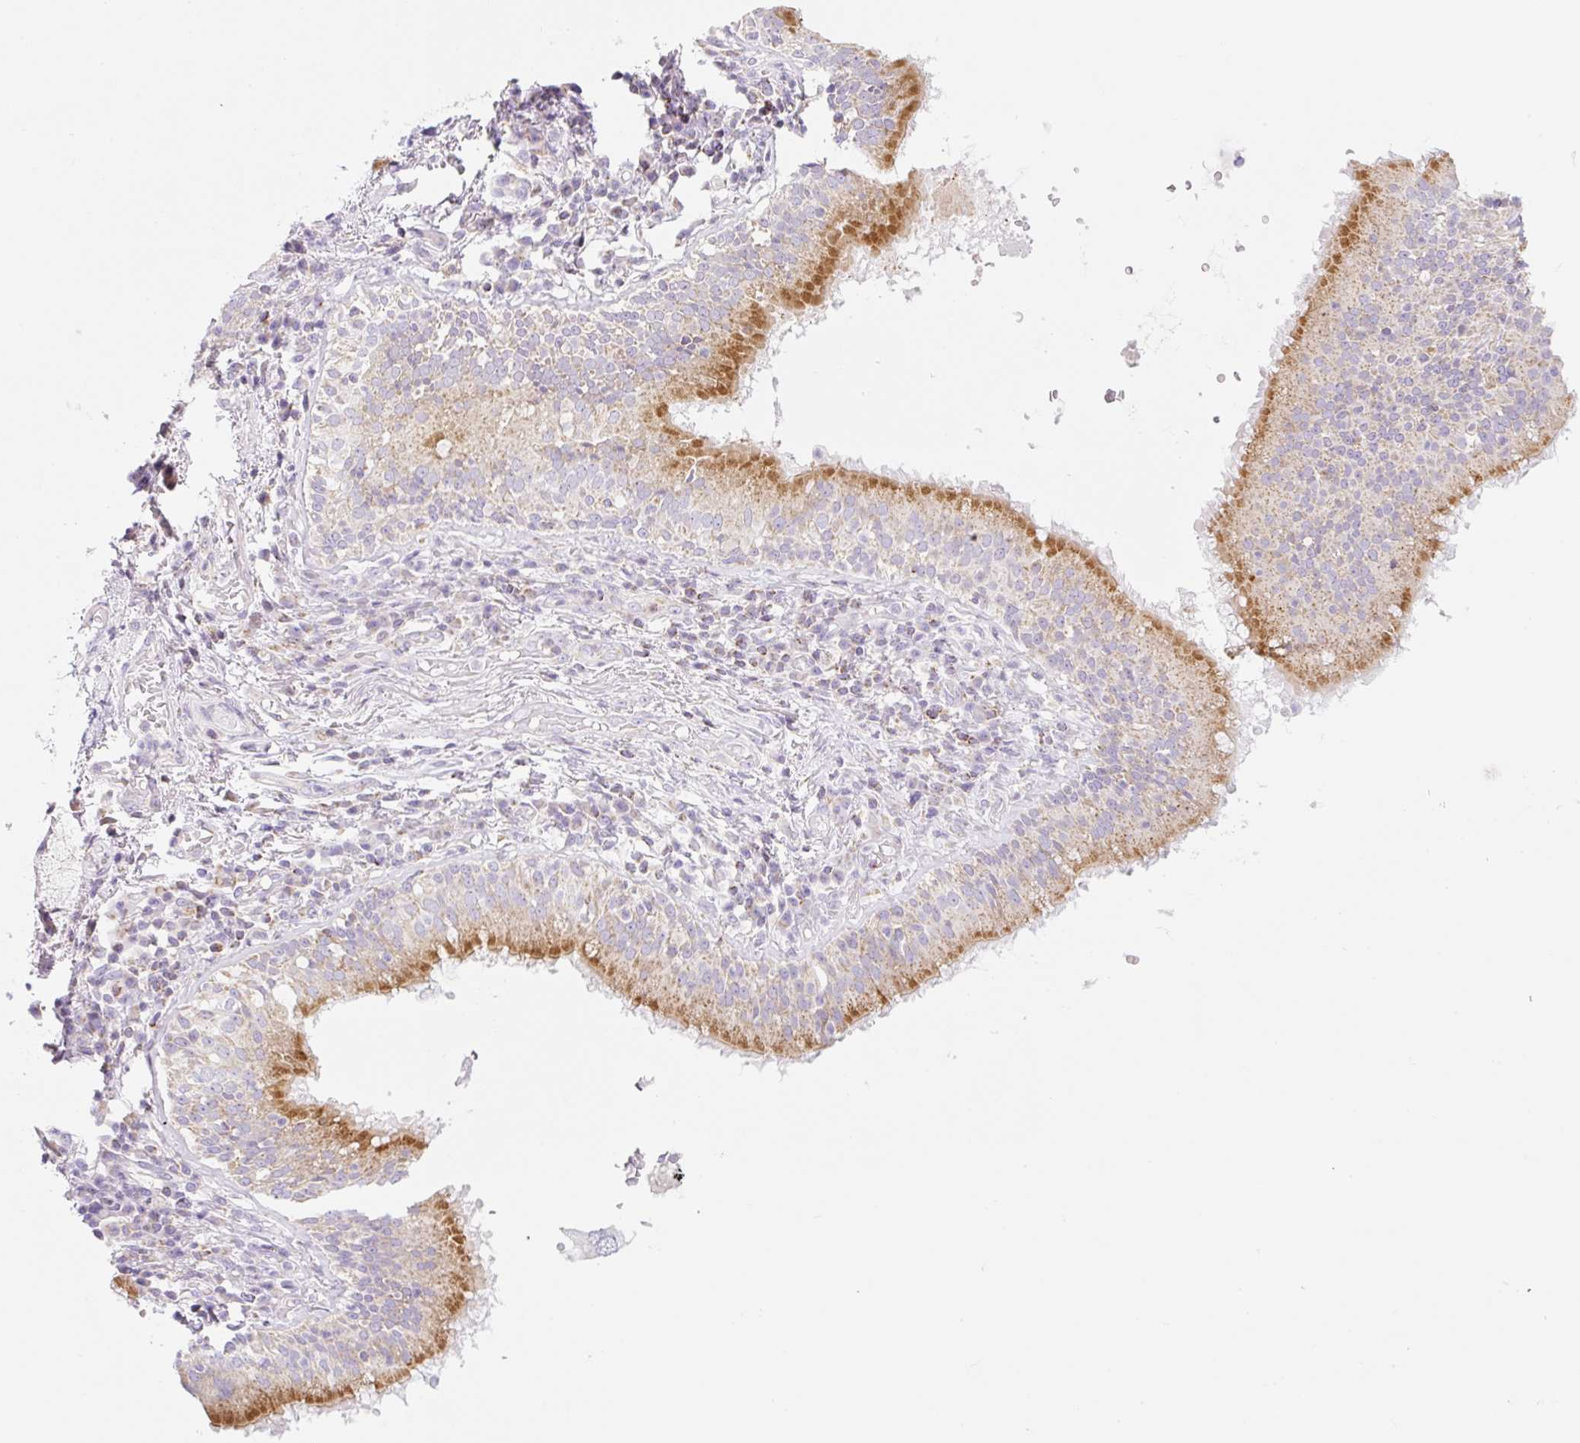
{"staining": {"intensity": "negative", "quantity": "none", "location": "none"}, "tissue": "adipose tissue", "cell_type": "Adipocytes", "image_type": "normal", "snomed": [{"axis": "morphology", "description": "Normal tissue, NOS"}, {"axis": "topography", "description": "Cartilage tissue"}, {"axis": "topography", "description": "Bronchus"}], "caption": "Histopathology image shows no protein expression in adipocytes of benign adipose tissue. (Immunohistochemistry, brightfield microscopy, high magnification).", "gene": "FOCAD", "patient": {"sex": "male", "age": 56}}